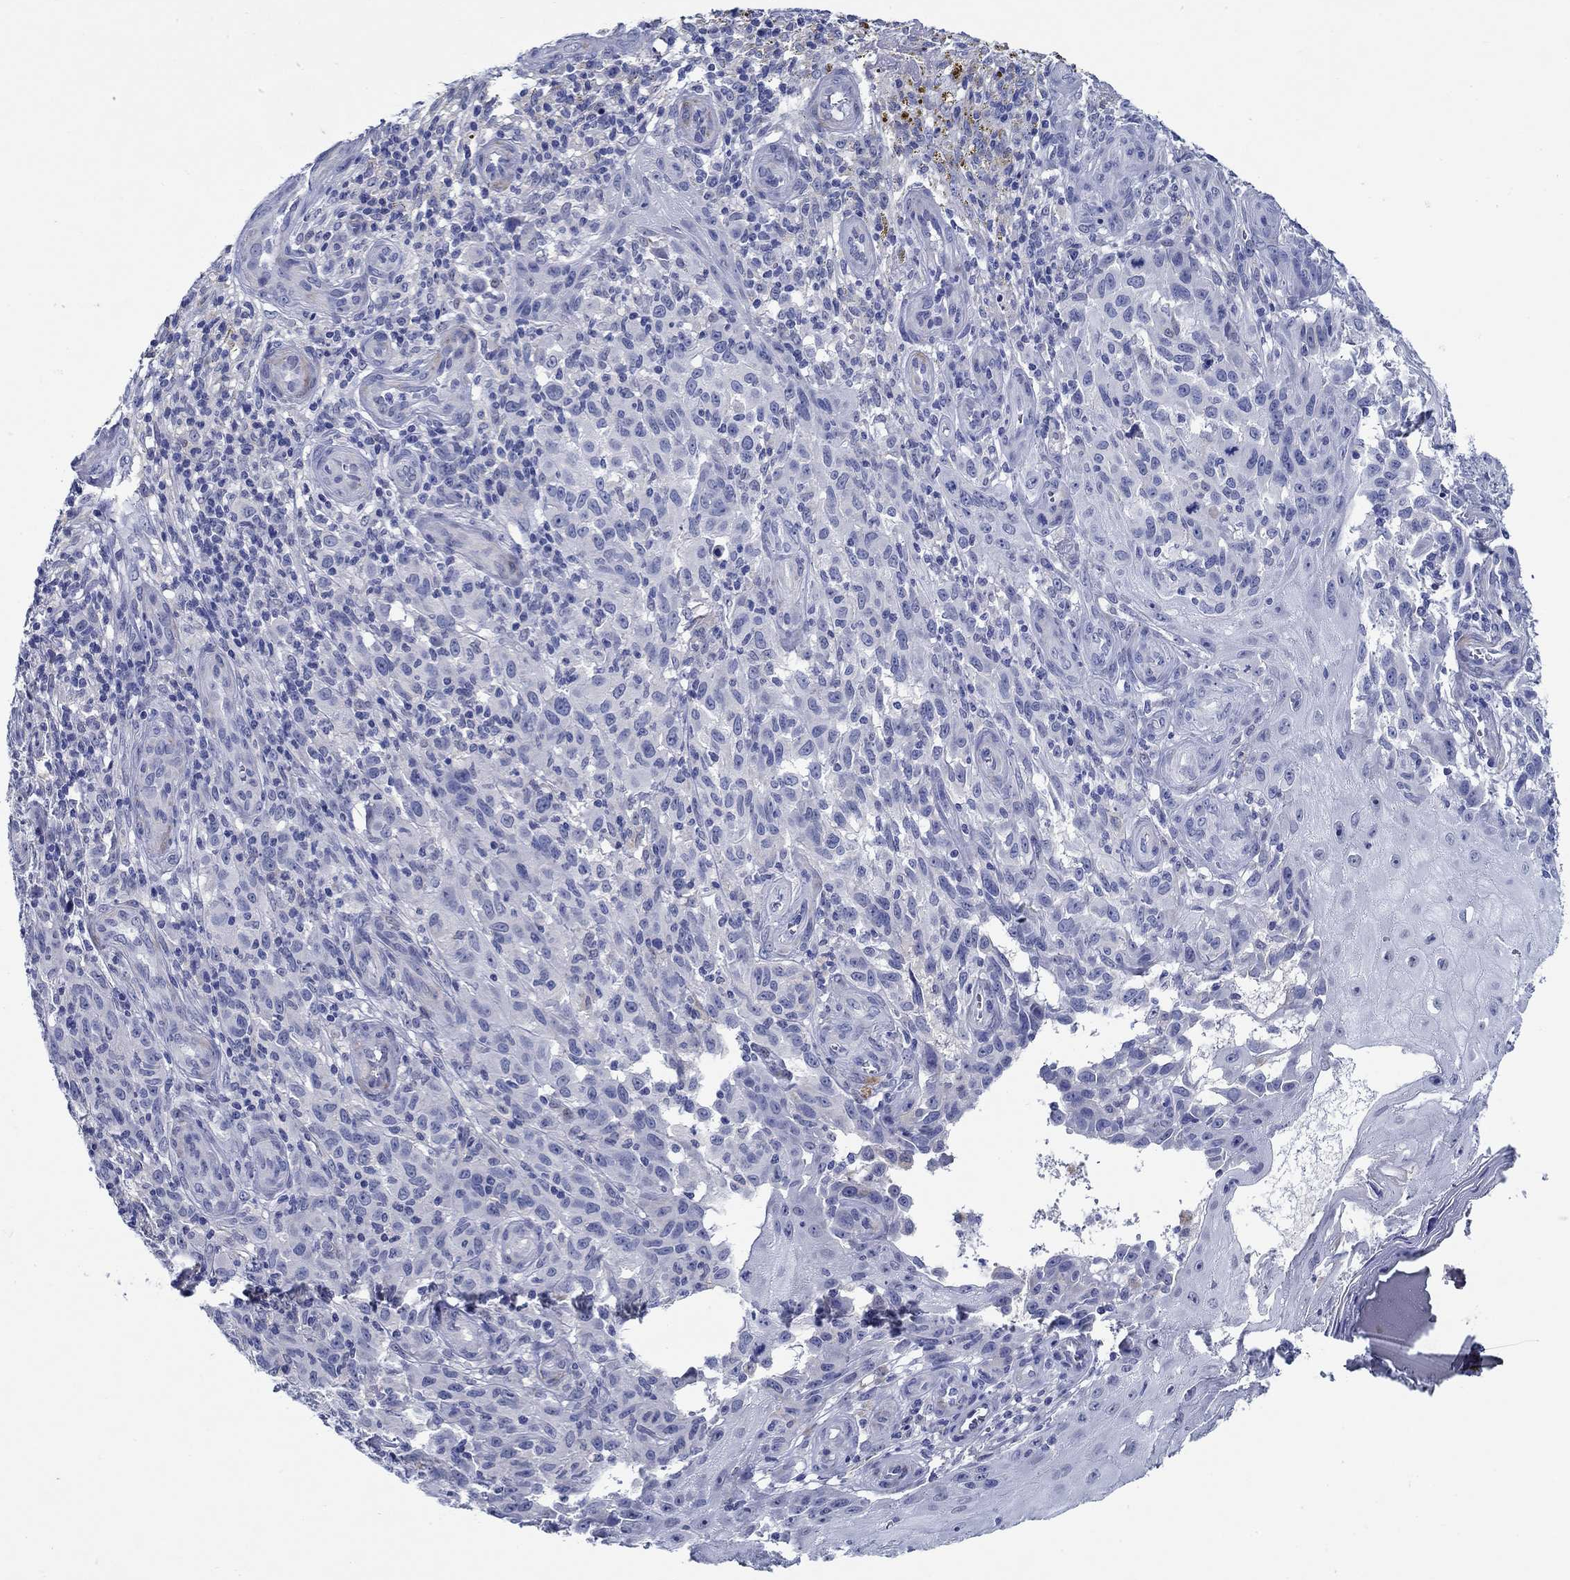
{"staining": {"intensity": "negative", "quantity": "none", "location": "none"}, "tissue": "melanoma", "cell_type": "Tumor cells", "image_type": "cancer", "snomed": [{"axis": "morphology", "description": "Malignant melanoma, NOS"}, {"axis": "topography", "description": "Skin"}], "caption": "Immunohistochemical staining of human melanoma demonstrates no significant expression in tumor cells.", "gene": "MC2R", "patient": {"sex": "female", "age": 53}}